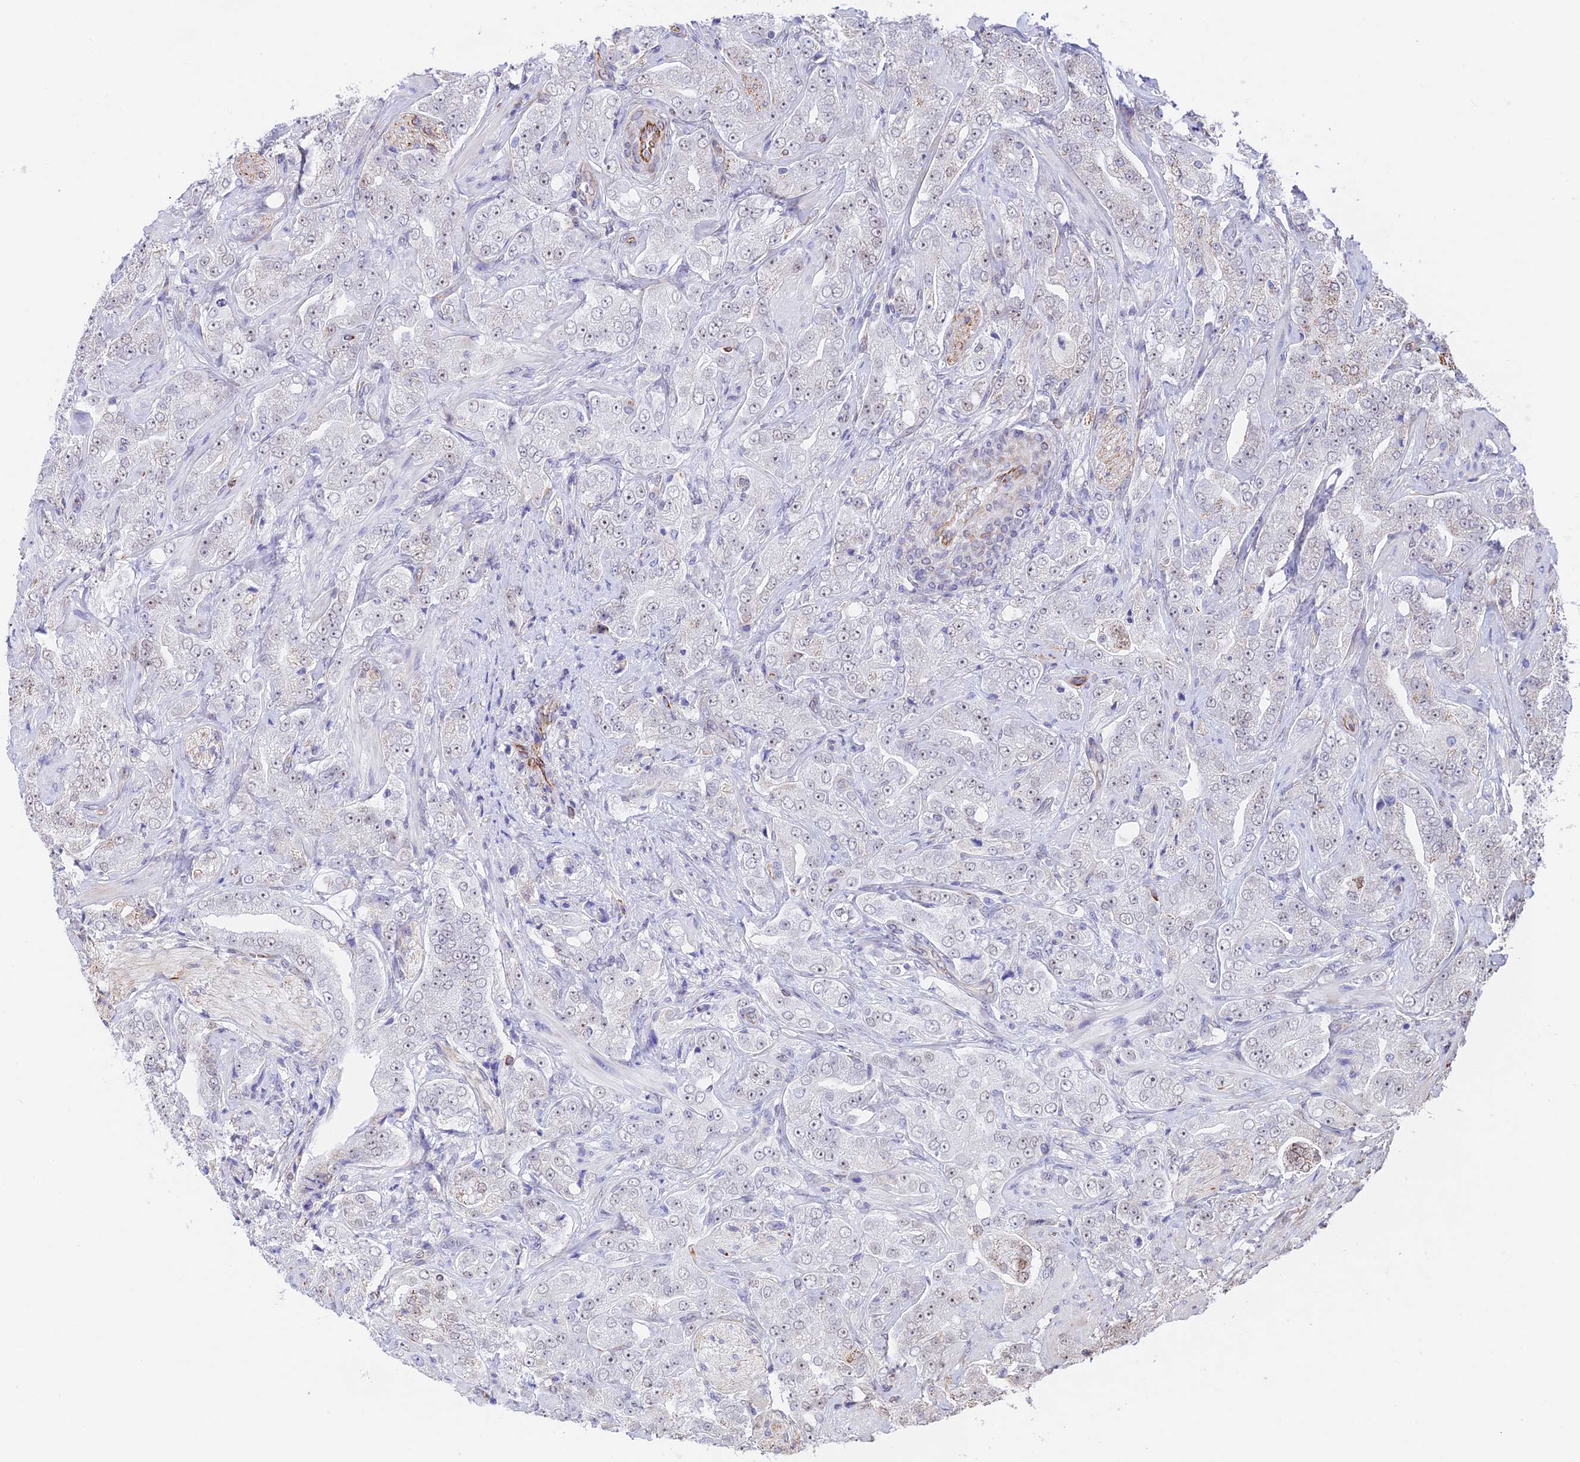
{"staining": {"intensity": "weak", "quantity": "<25%", "location": "nuclear"}, "tissue": "prostate cancer", "cell_type": "Tumor cells", "image_type": "cancer", "snomed": [{"axis": "morphology", "description": "Adenocarcinoma, Low grade"}, {"axis": "topography", "description": "Prostate"}], "caption": "Immunohistochemistry image of neoplastic tissue: human prostate low-grade adenocarcinoma stained with DAB (3,3'-diaminobenzidine) displays no significant protein staining in tumor cells.", "gene": "ZNF652", "patient": {"sex": "male", "age": 67}}